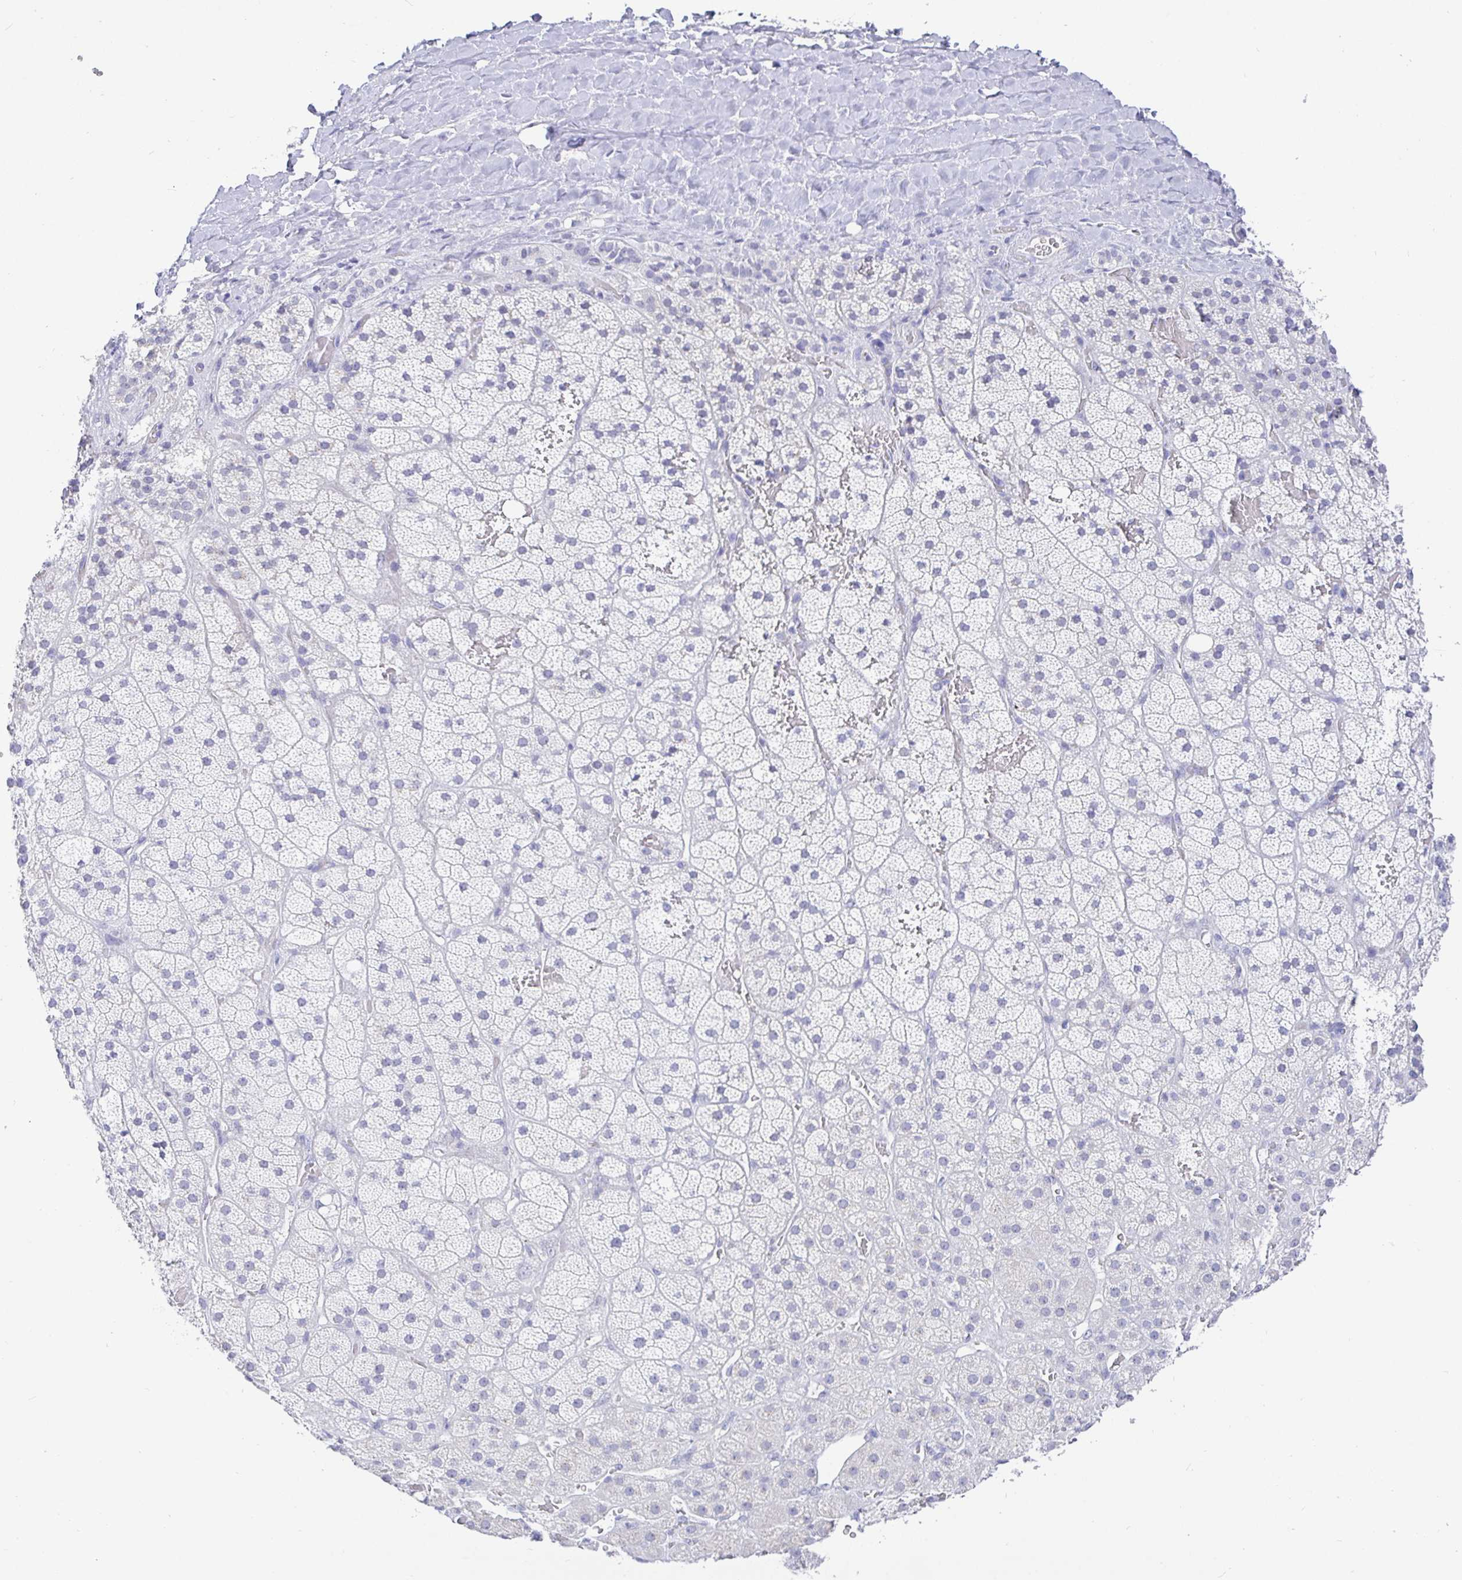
{"staining": {"intensity": "negative", "quantity": "none", "location": "none"}, "tissue": "adrenal gland", "cell_type": "Glandular cells", "image_type": "normal", "snomed": [{"axis": "morphology", "description": "Normal tissue, NOS"}, {"axis": "topography", "description": "Adrenal gland"}], "caption": "DAB immunohistochemical staining of unremarkable human adrenal gland reveals no significant expression in glandular cells.", "gene": "EZHIP", "patient": {"sex": "male", "age": 57}}